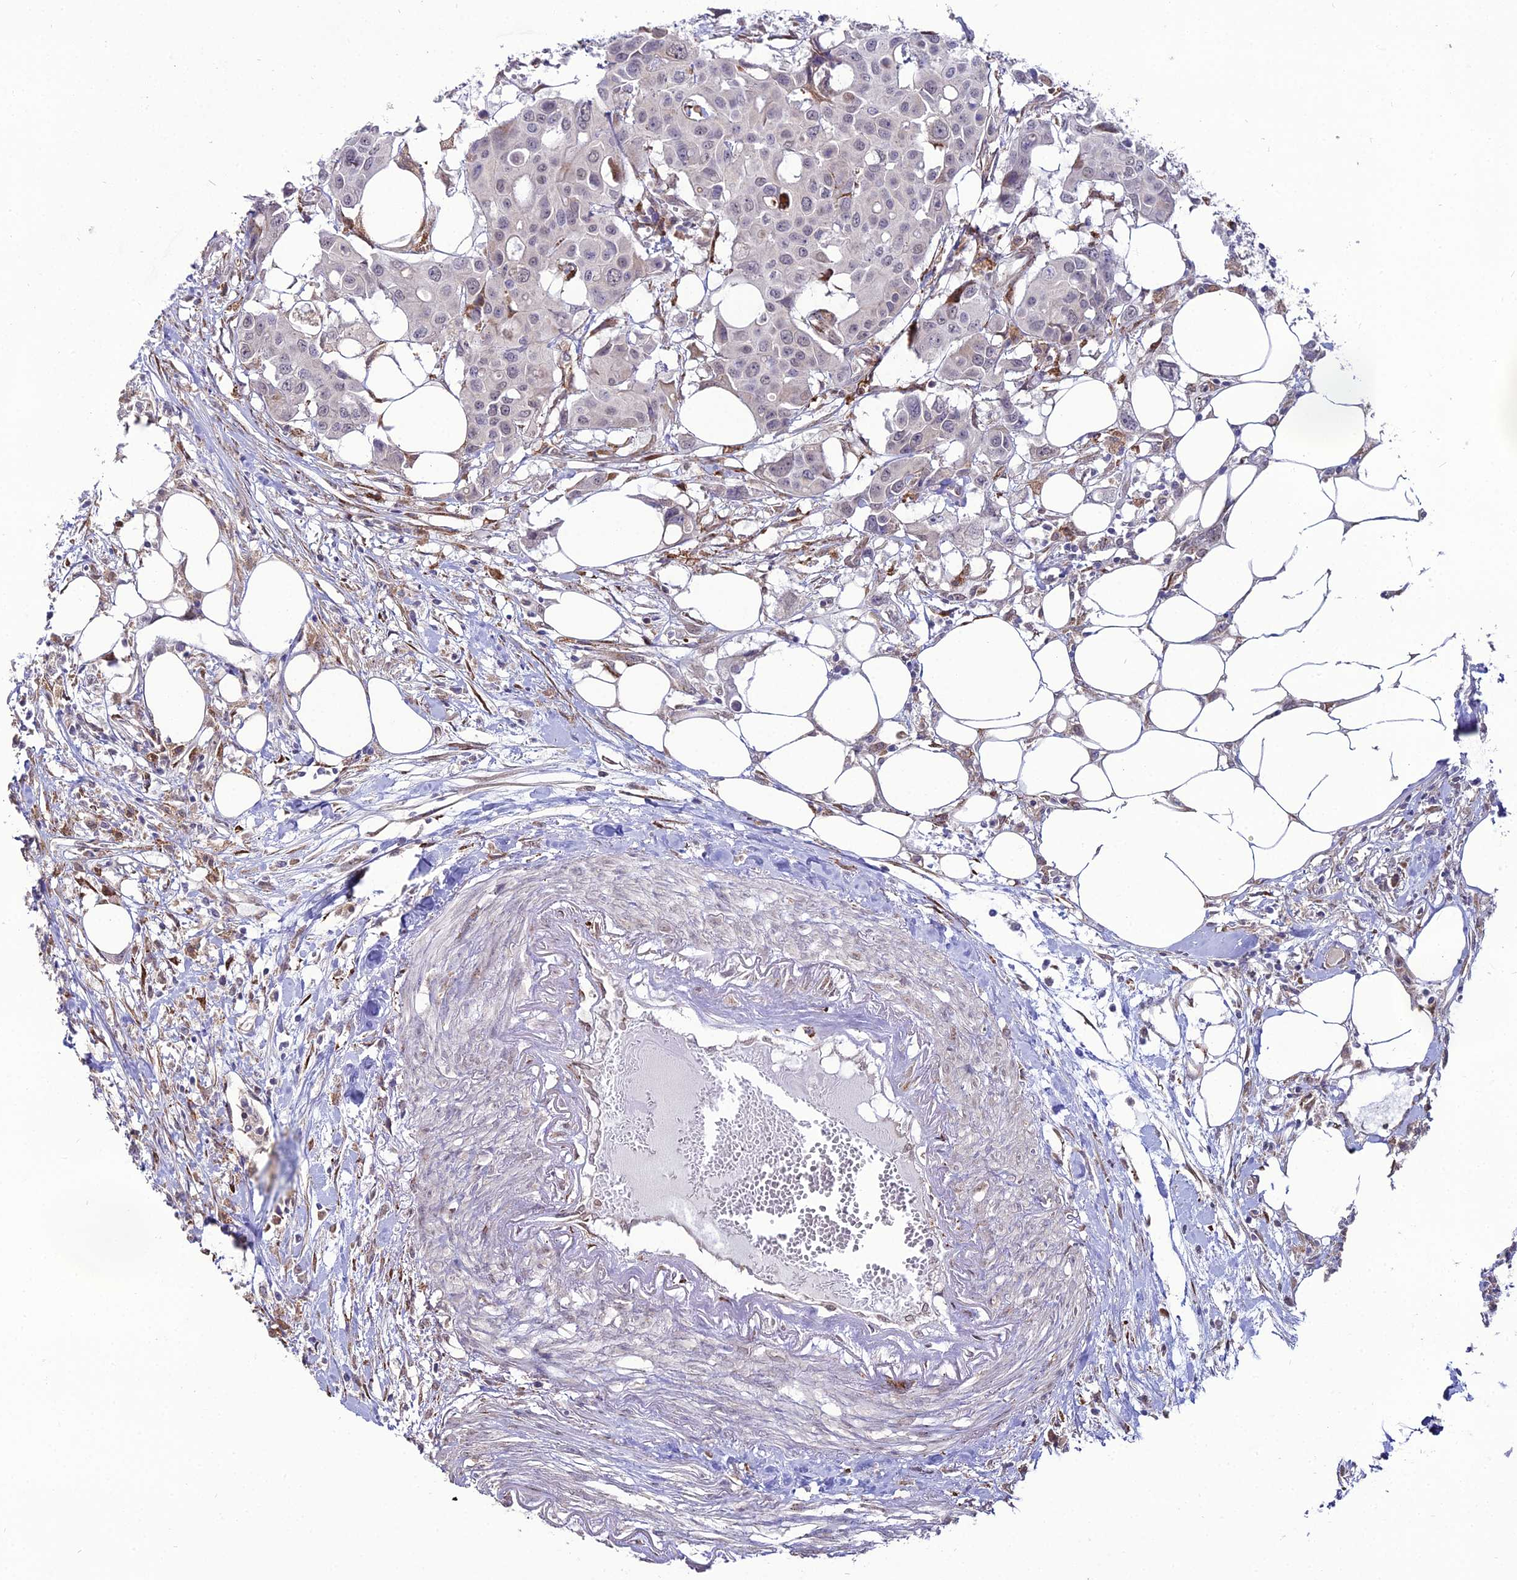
{"staining": {"intensity": "negative", "quantity": "none", "location": "none"}, "tissue": "colorectal cancer", "cell_type": "Tumor cells", "image_type": "cancer", "snomed": [{"axis": "morphology", "description": "Adenocarcinoma, NOS"}, {"axis": "topography", "description": "Colon"}], "caption": "Human adenocarcinoma (colorectal) stained for a protein using IHC shows no expression in tumor cells.", "gene": "TROAP", "patient": {"sex": "male", "age": 77}}